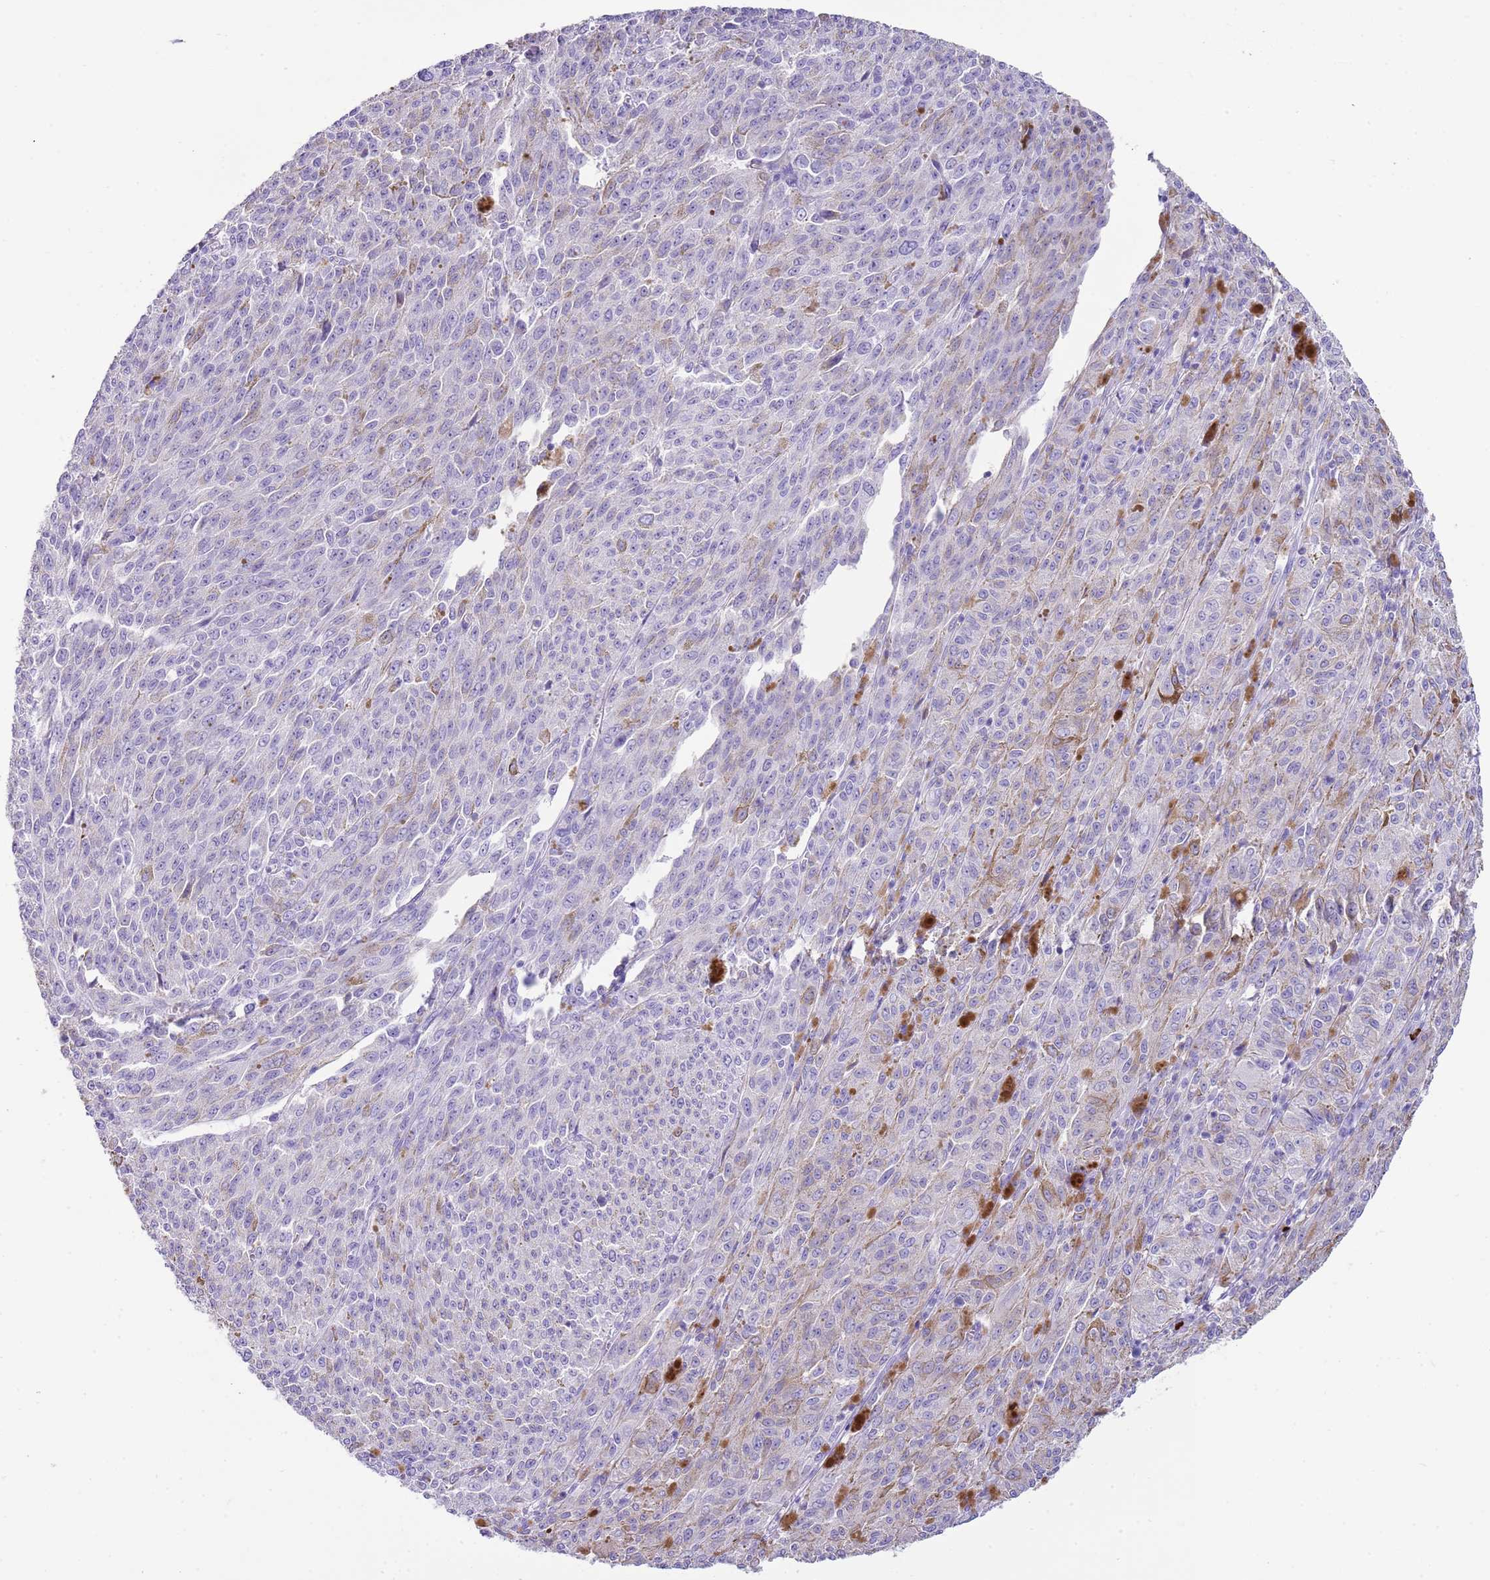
{"staining": {"intensity": "negative", "quantity": "none", "location": "none"}, "tissue": "melanoma", "cell_type": "Tumor cells", "image_type": "cancer", "snomed": [{"axis": "morphology", "description": "Malignant melanoma, NOS"}, {"axis": "topography", "description": "Skin"}], "caption": "High power microscopy histopathology image of an immunohistochemistry (IHC) histopathology image of malignant melanoma, revealing no significant positivity in tumor cells.", "gene": "IGKV3D-11", "patient": {"sex": "female", "age": 52}}